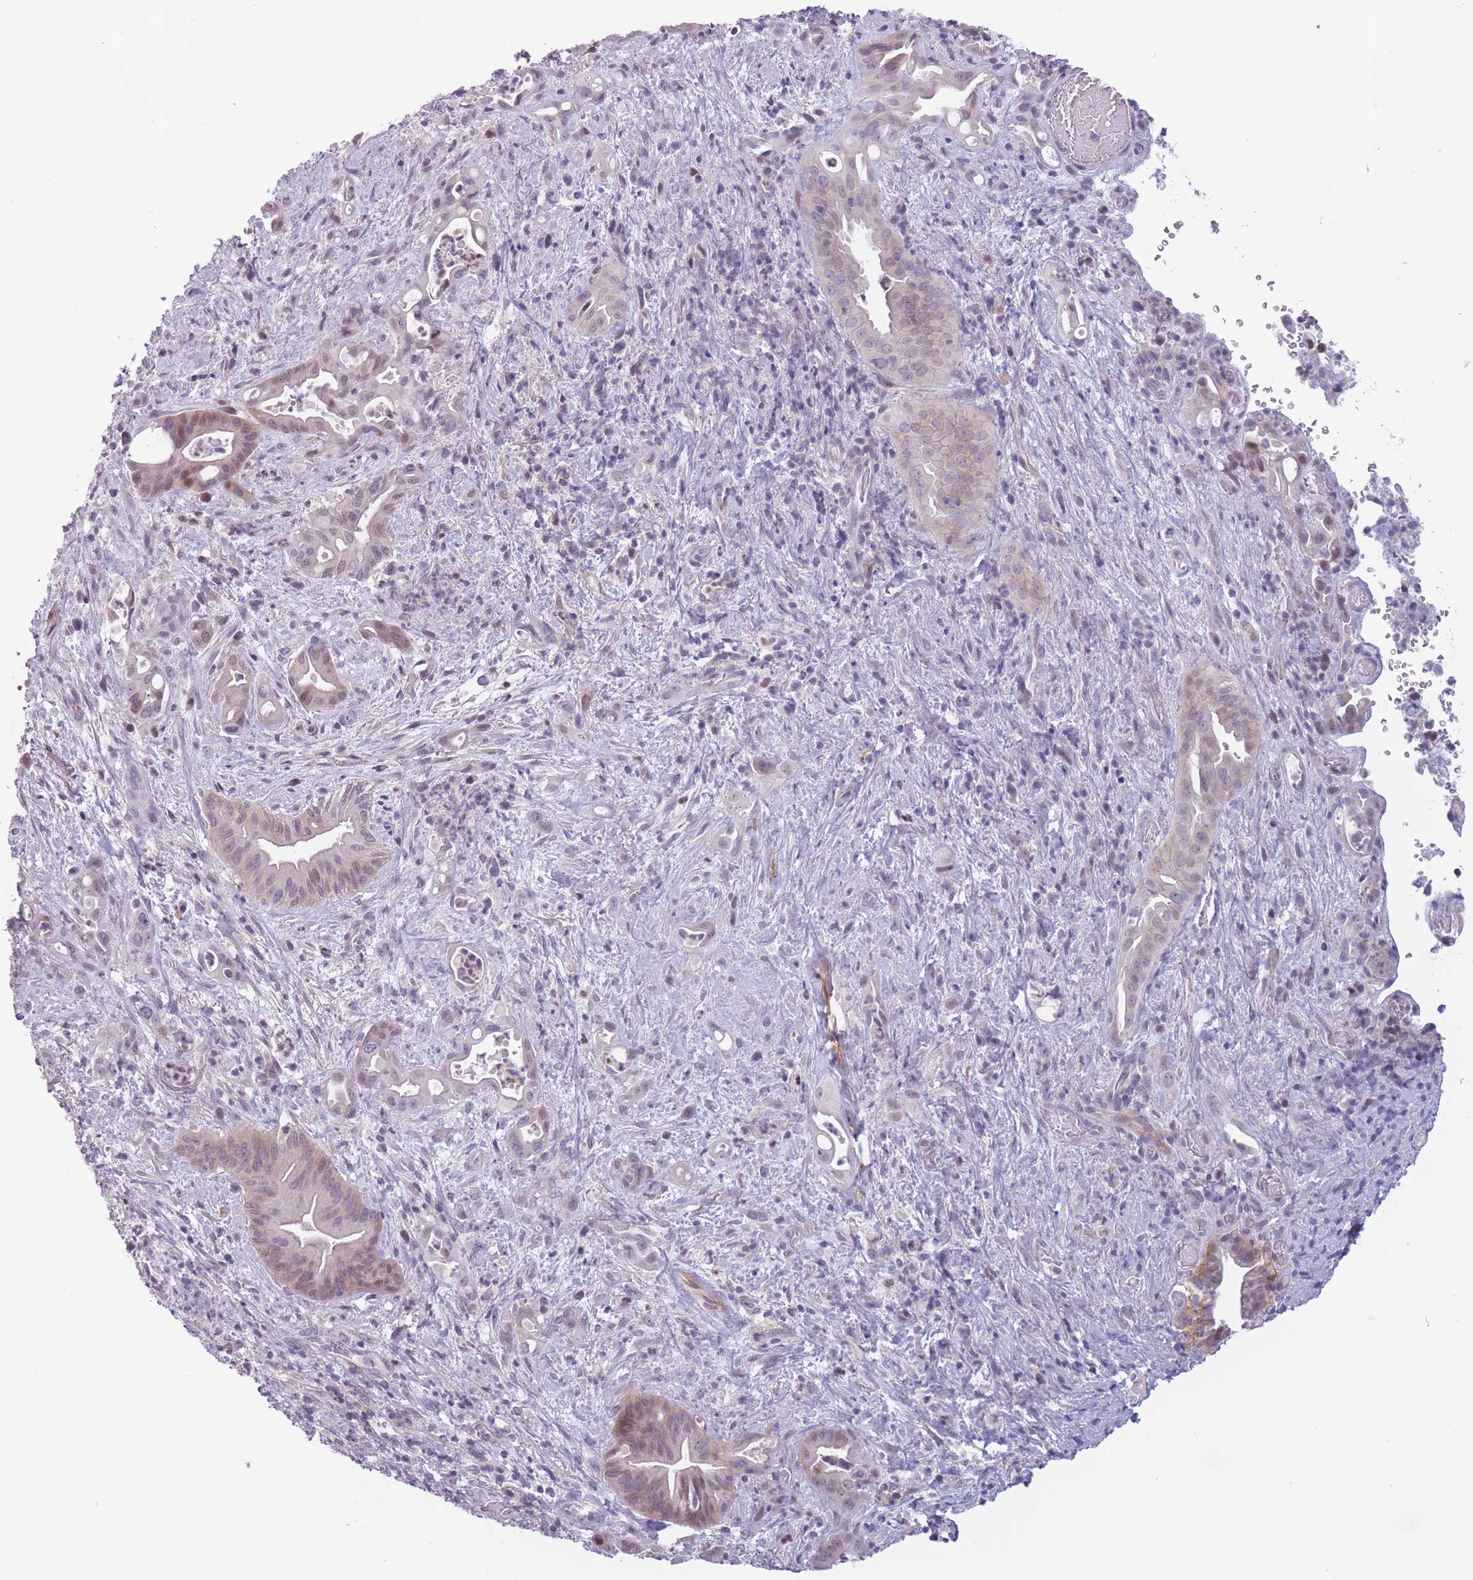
{"staining": {"intensity": "weak", "quantity": "25%-75%", "location": "nuclear"}, "tissue": "liver cancer", "cell_type": "Tumor cells", "image_type": "cancer", "snomed": [{"axis": "morphology", "description": "Cholangiocarcinoma"}, {"axis": "topography", "description": "Liver"}], "caption": "The photomicrograph shows a brown stain indicating the presence of a protein in the nuclear of tumor cells in liver cancer (cholangiocarcinoma).", "gene": "ZNF439", "patient": {"sex": "female", "age": 68}}